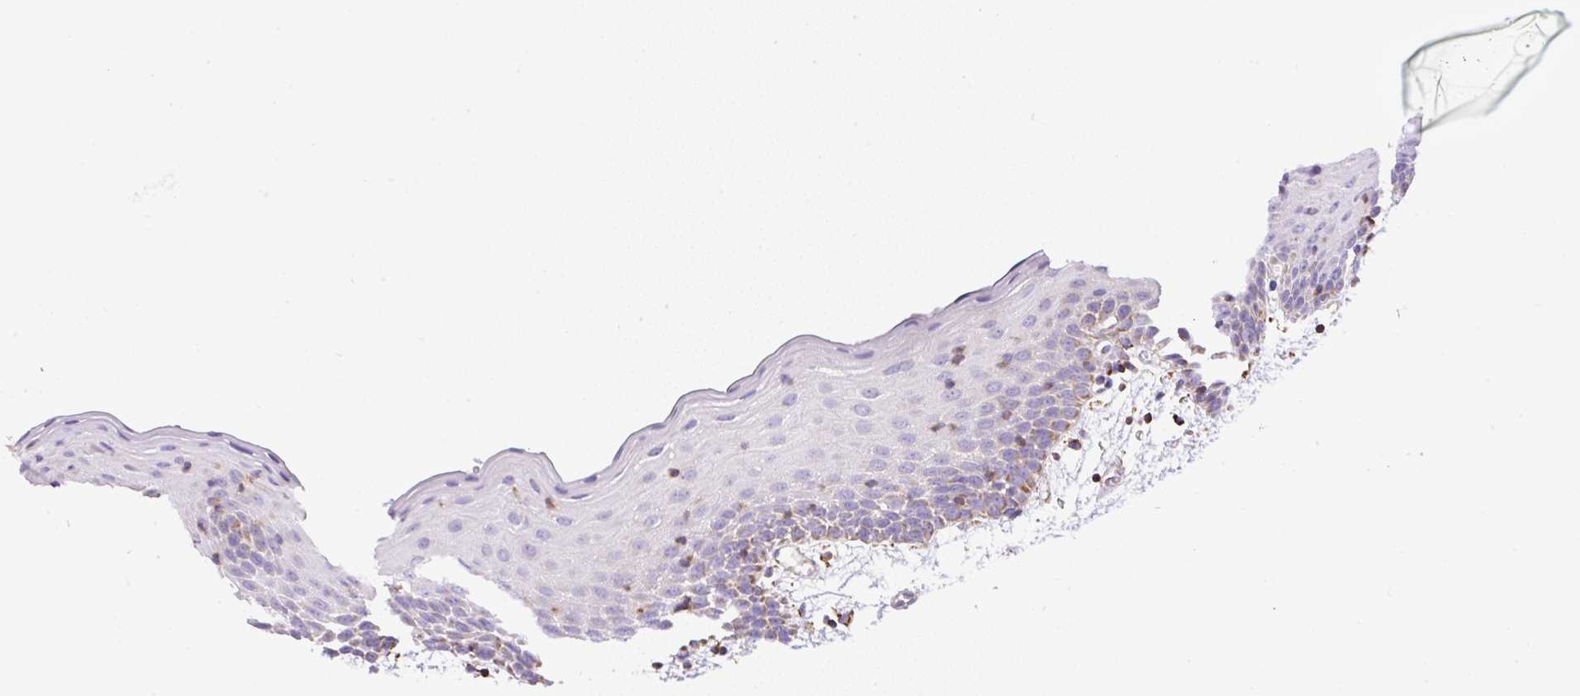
{"staining": {"intensity": "negative", "quantity": "none", "location": "none"}, "tissue": "oral mucosa", "cell_type": "Squamous epithelial cells", "image_type": "normal", "snomed": [{"axis": "morphology", "description": "Normal tissue, NOS"}, {"axis": "topography", "description": "Skeletal muscle"}, {"axis": "topography", "description": "Oral tissue"}, {"axis": "topography", "description": "Salivary gland"}, {"axis": "topography", "description": "Peripheral nerve tissue"}], "caption": "A photomicrograph of oral mucosa stained for a protein exhibits no brown staining in squamous epithelial cells. (Stains: DAB (3,3'-diaminobenzidine) immunohistochemistry (IHC) with hematoxylin counter stain, Microscopy: brightfield microscopy at high magnification).", "gene": "NF1", "patient": {"sex": "male", "age": 54}}